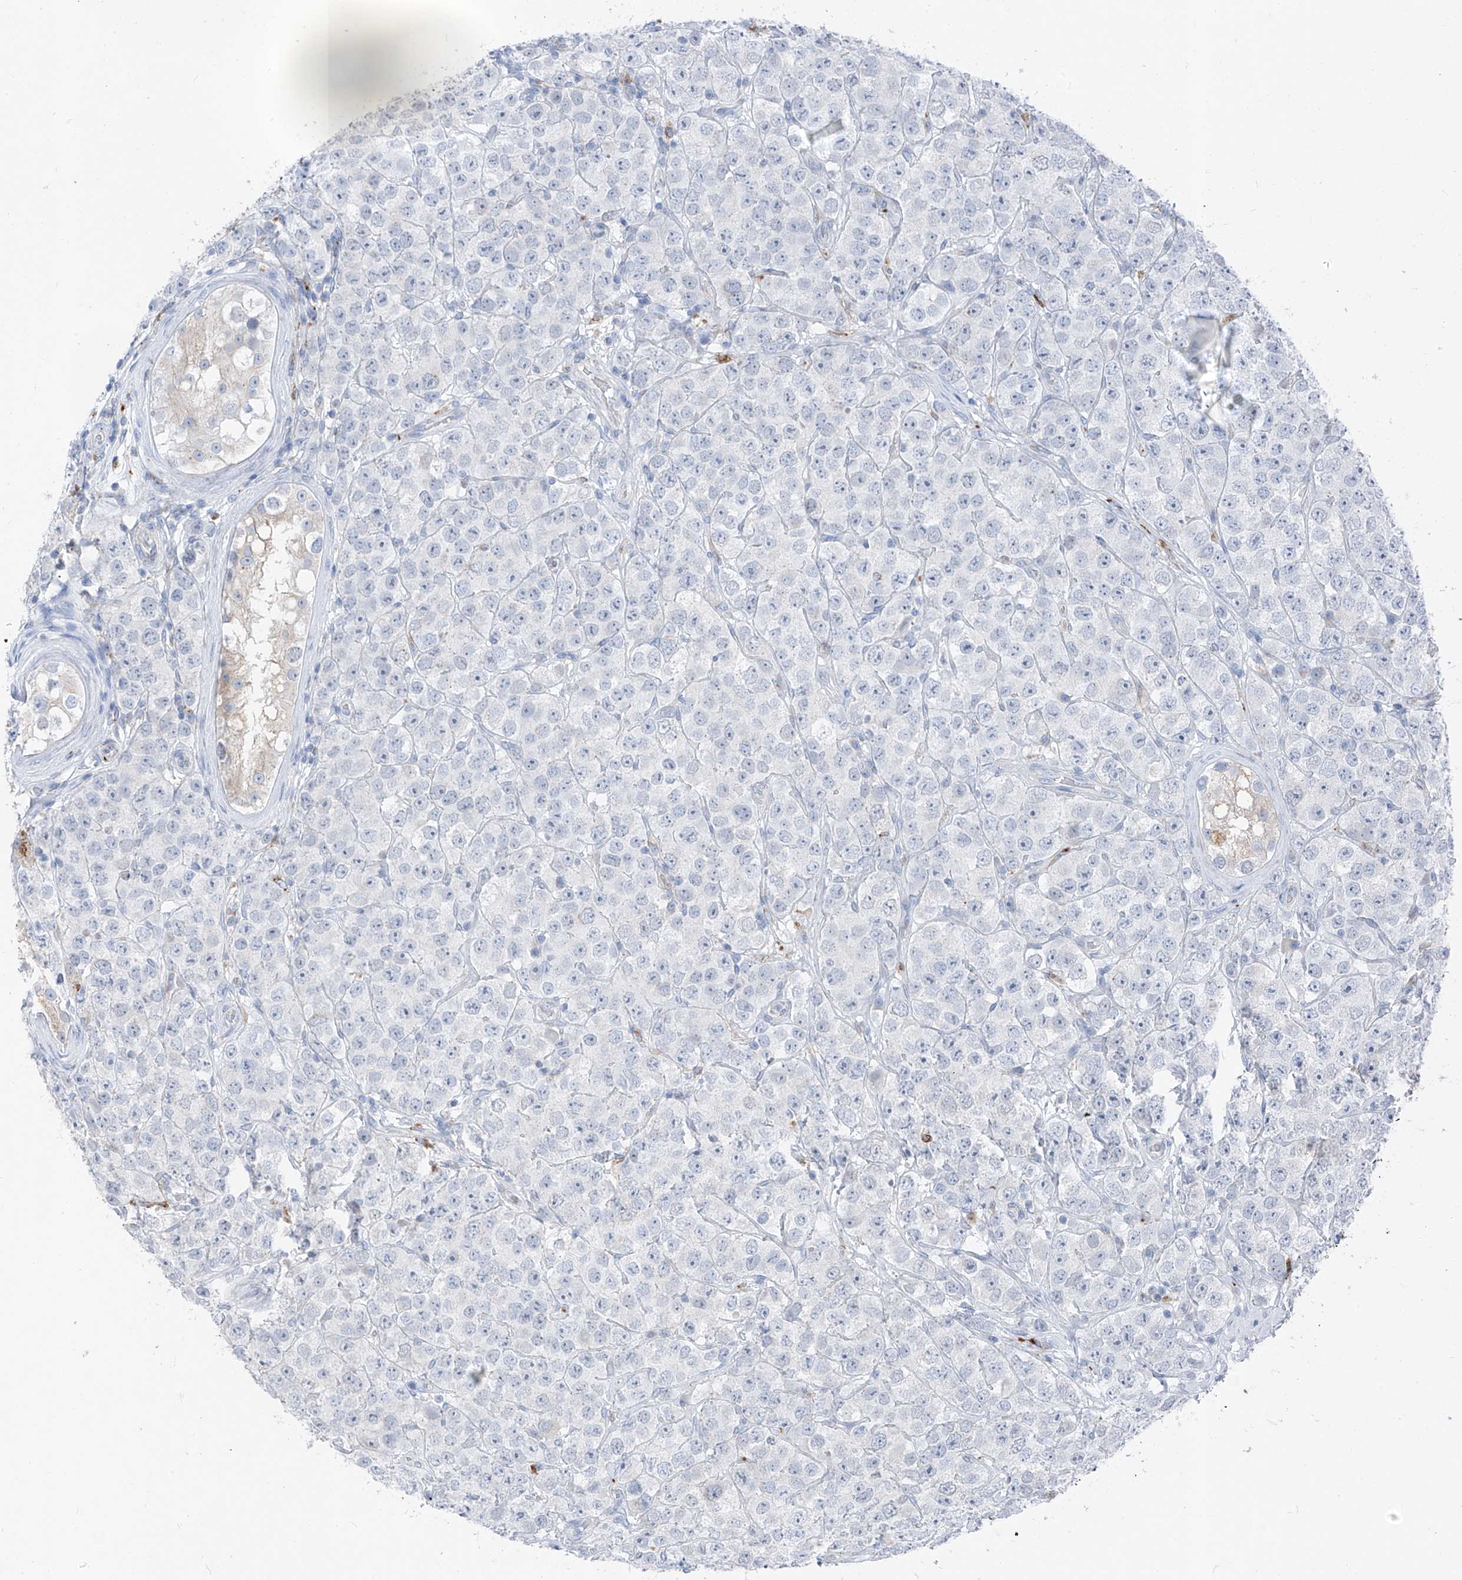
{"staining": {"intensity": "negative", "quantity": "none", "location": "none"}, "tissue": "testis cancer", "cell_type": "Tumor cells", "image_type": "cancer", "snomed": [{"axis": "morphology", "description": "Seminoma, NOS"}, {"axis": "topography", "description": "Testis"}], "caption": "Immunohistochemistry (IHC) micrograph of testis seminoma stained for a protein (brown), which shows no staining in tumor cells.", "gene": "GPR137C", "patient": {"sex": "male", "age": 28}}